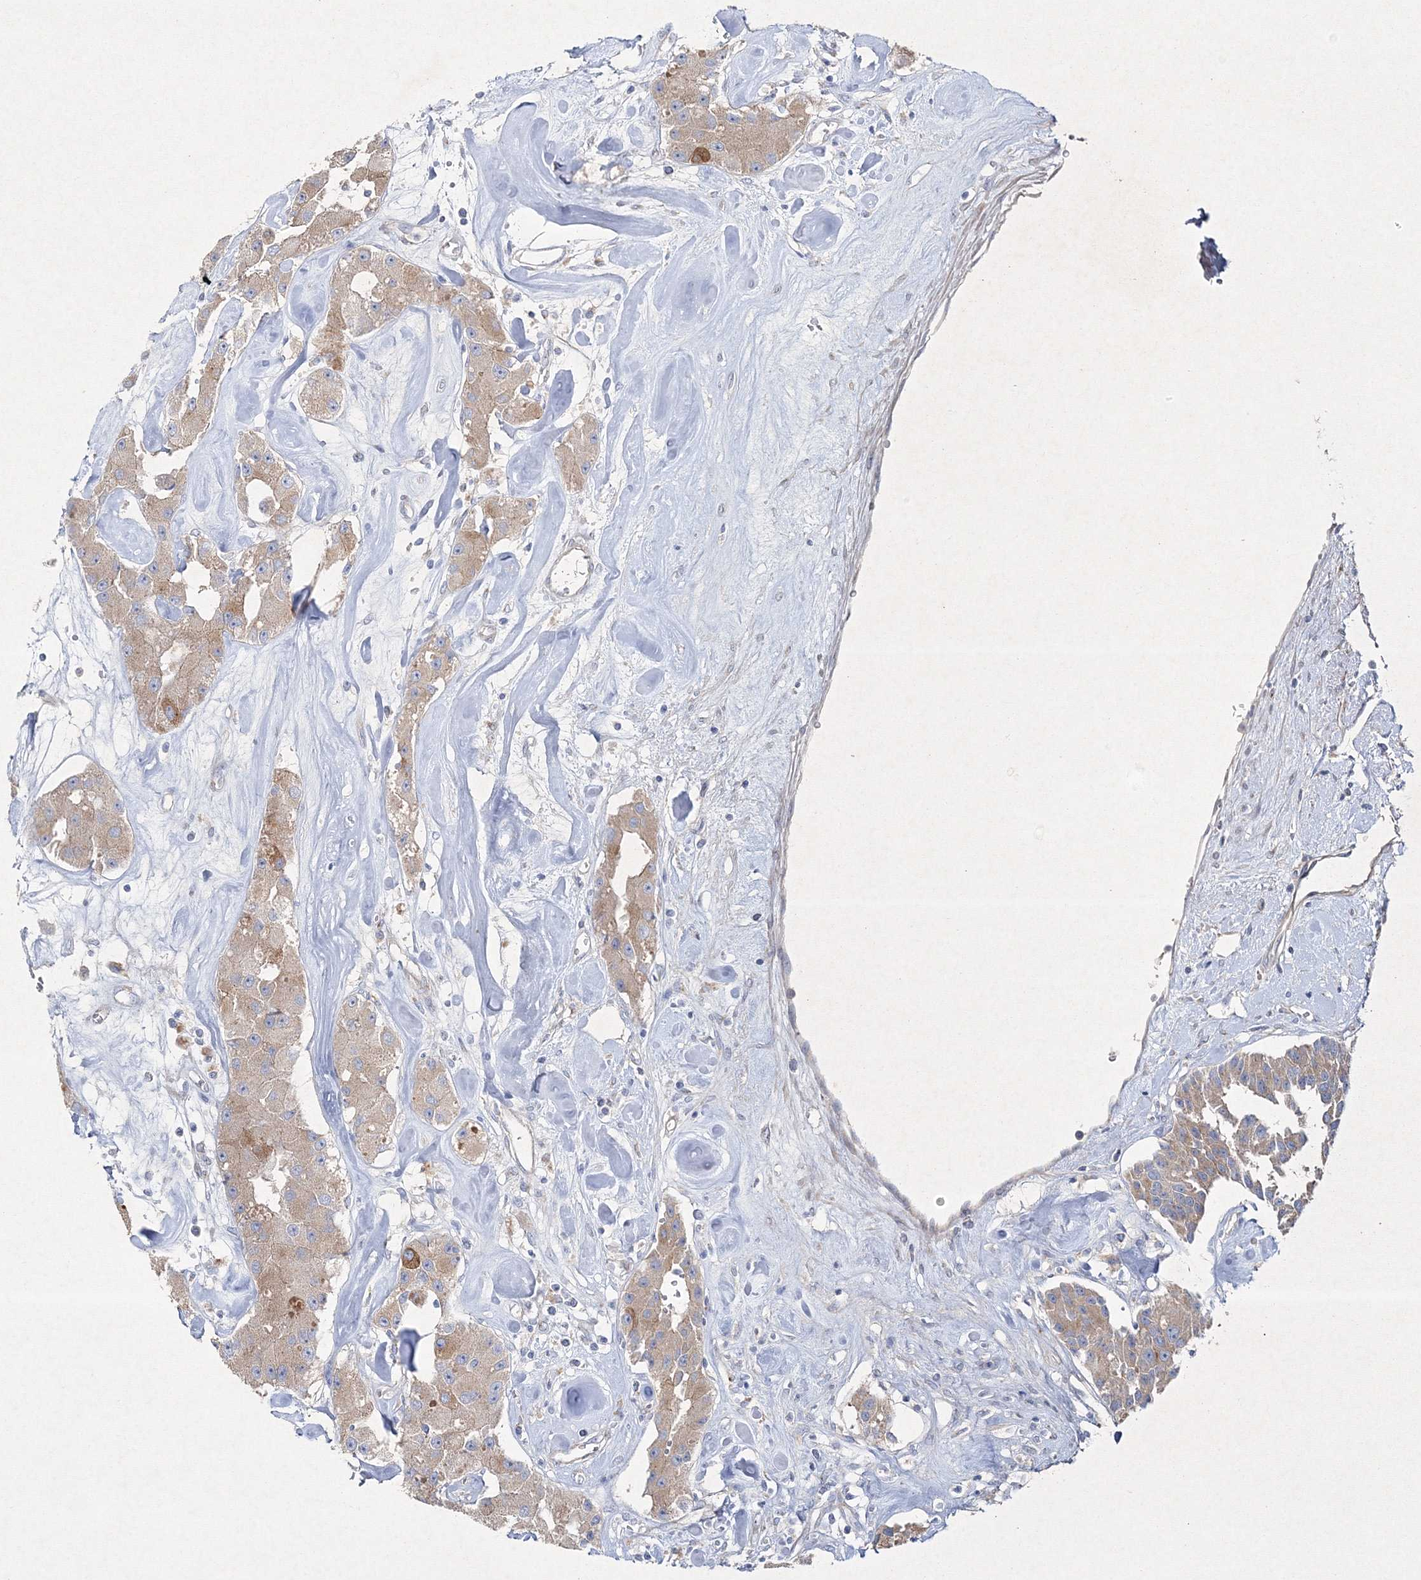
{"staining": {"intensity": "moderate", "quantity": ">75%", "location": "cytoplasmic/membranous"}, "tissue": "carcinoid", "cell_type": "Tumor cells", "image_type": "cancer", "snomed": [{"axis": "morphology", "description": "Carcinoid, malignant, NOS"}, {"axis": "topography", "description": "Pancreas"}], "caption": "Carcinoid stained for a protein (brown) displays moderate cytoplasmic/membranous positive staining in about >75% of tumor cells.", "gene": "NAA40", "patient": {"sex": "male", "age": 41}}